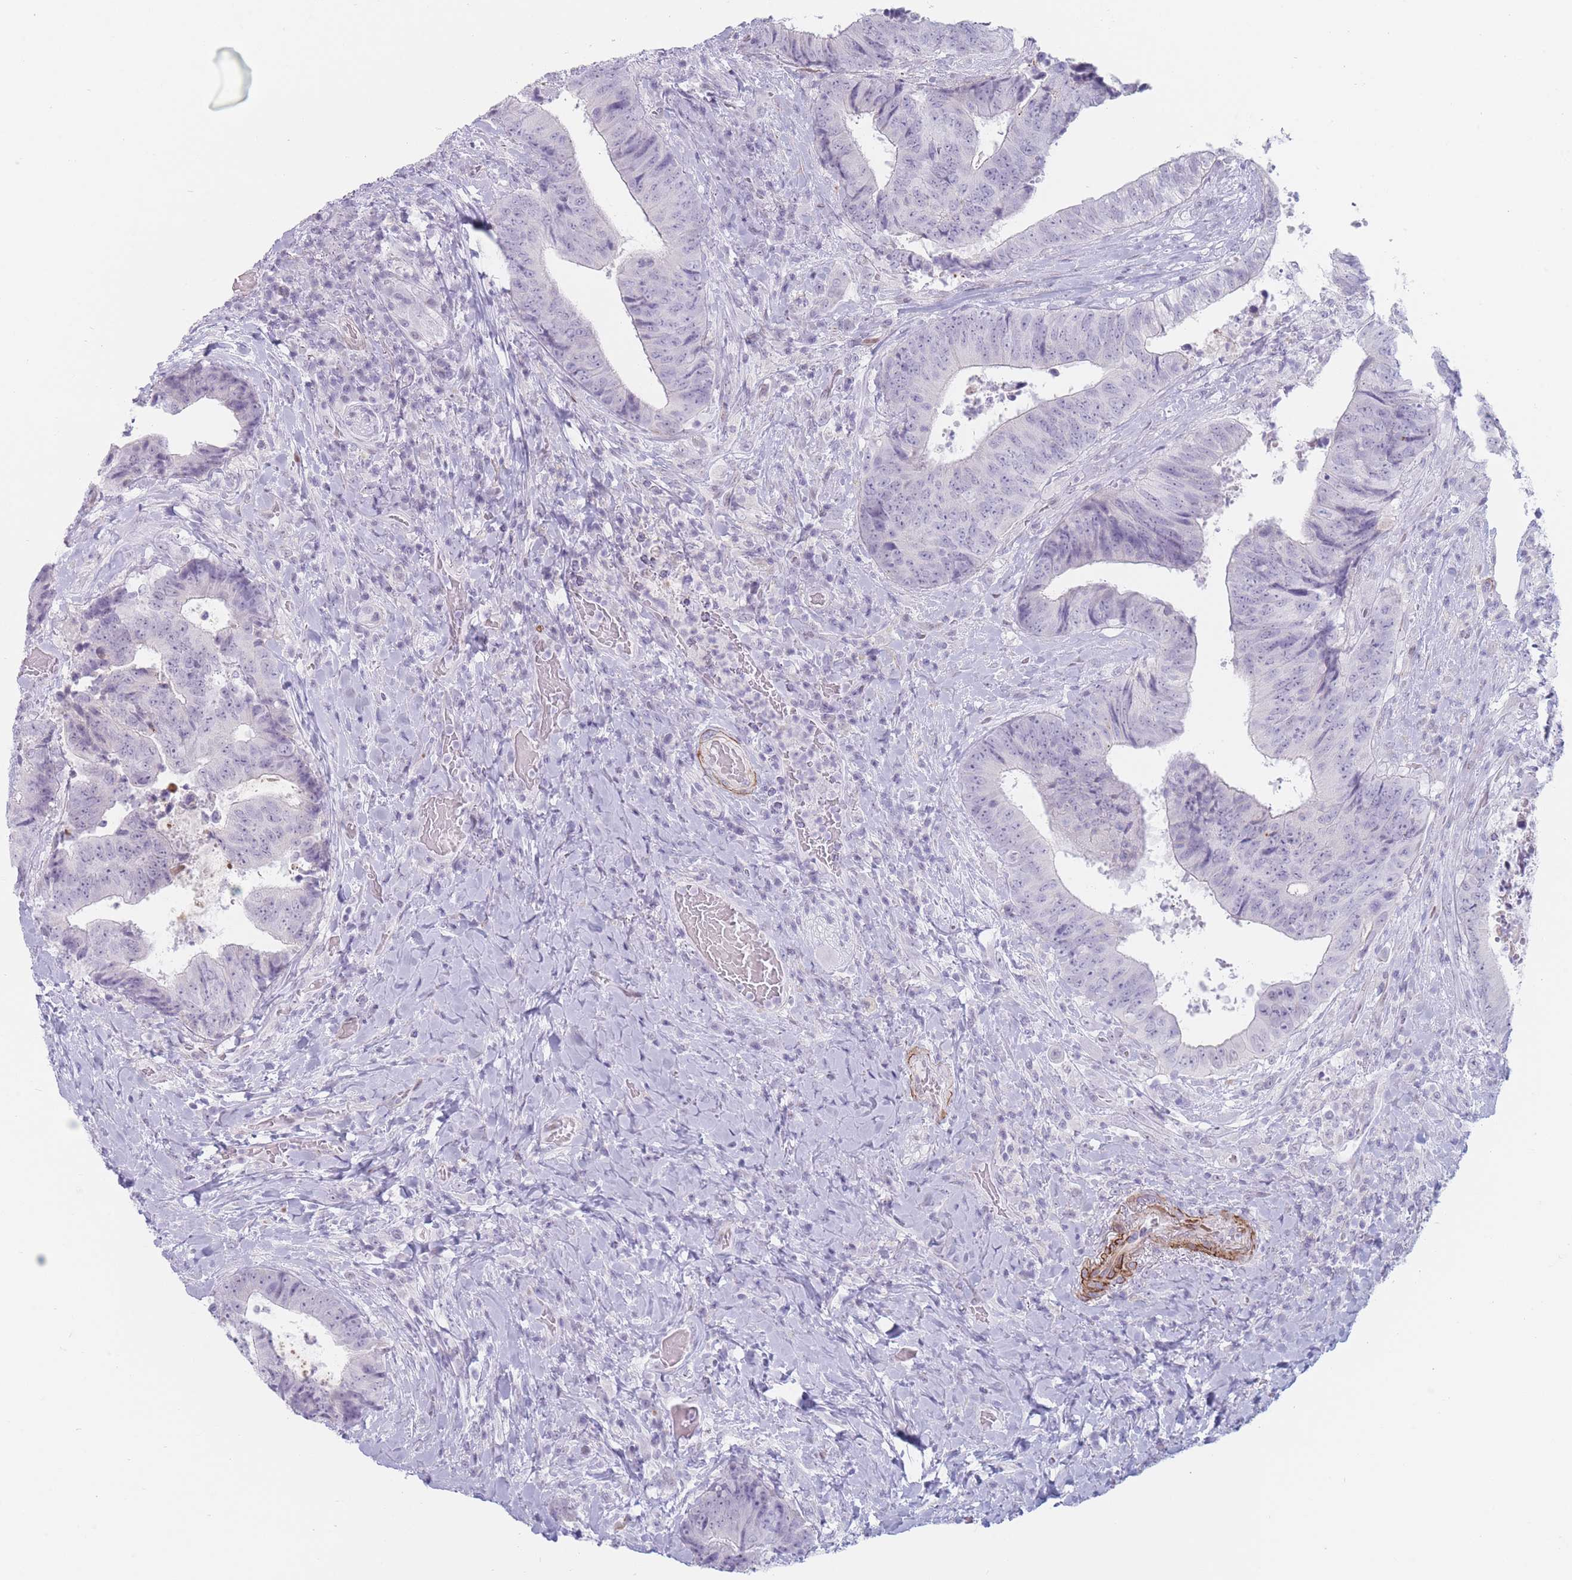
{"staining": {"intensity": "negative", "quantity": "none", "location": "none"}, "tissue": "colorectal cancer", "cell_type": "Tumor cells", "image_type": "cancer", "snomed": [{"axis": "morphology", "description": "Adenocarcinoma, NOS"}, {"axis": "topography", "description": "Rectum"}], "caption": "Protein analysis of colorectal adenocarcinoma reveals no significant staining in tumor cells. The staining is performed using DAB (3,3'-diaminobenzidine) brown chromogen with nuclei counter-stained in using hematoxylin.", "gene": "IFNA6", "patient": {"sex": "male", "age": 72}}